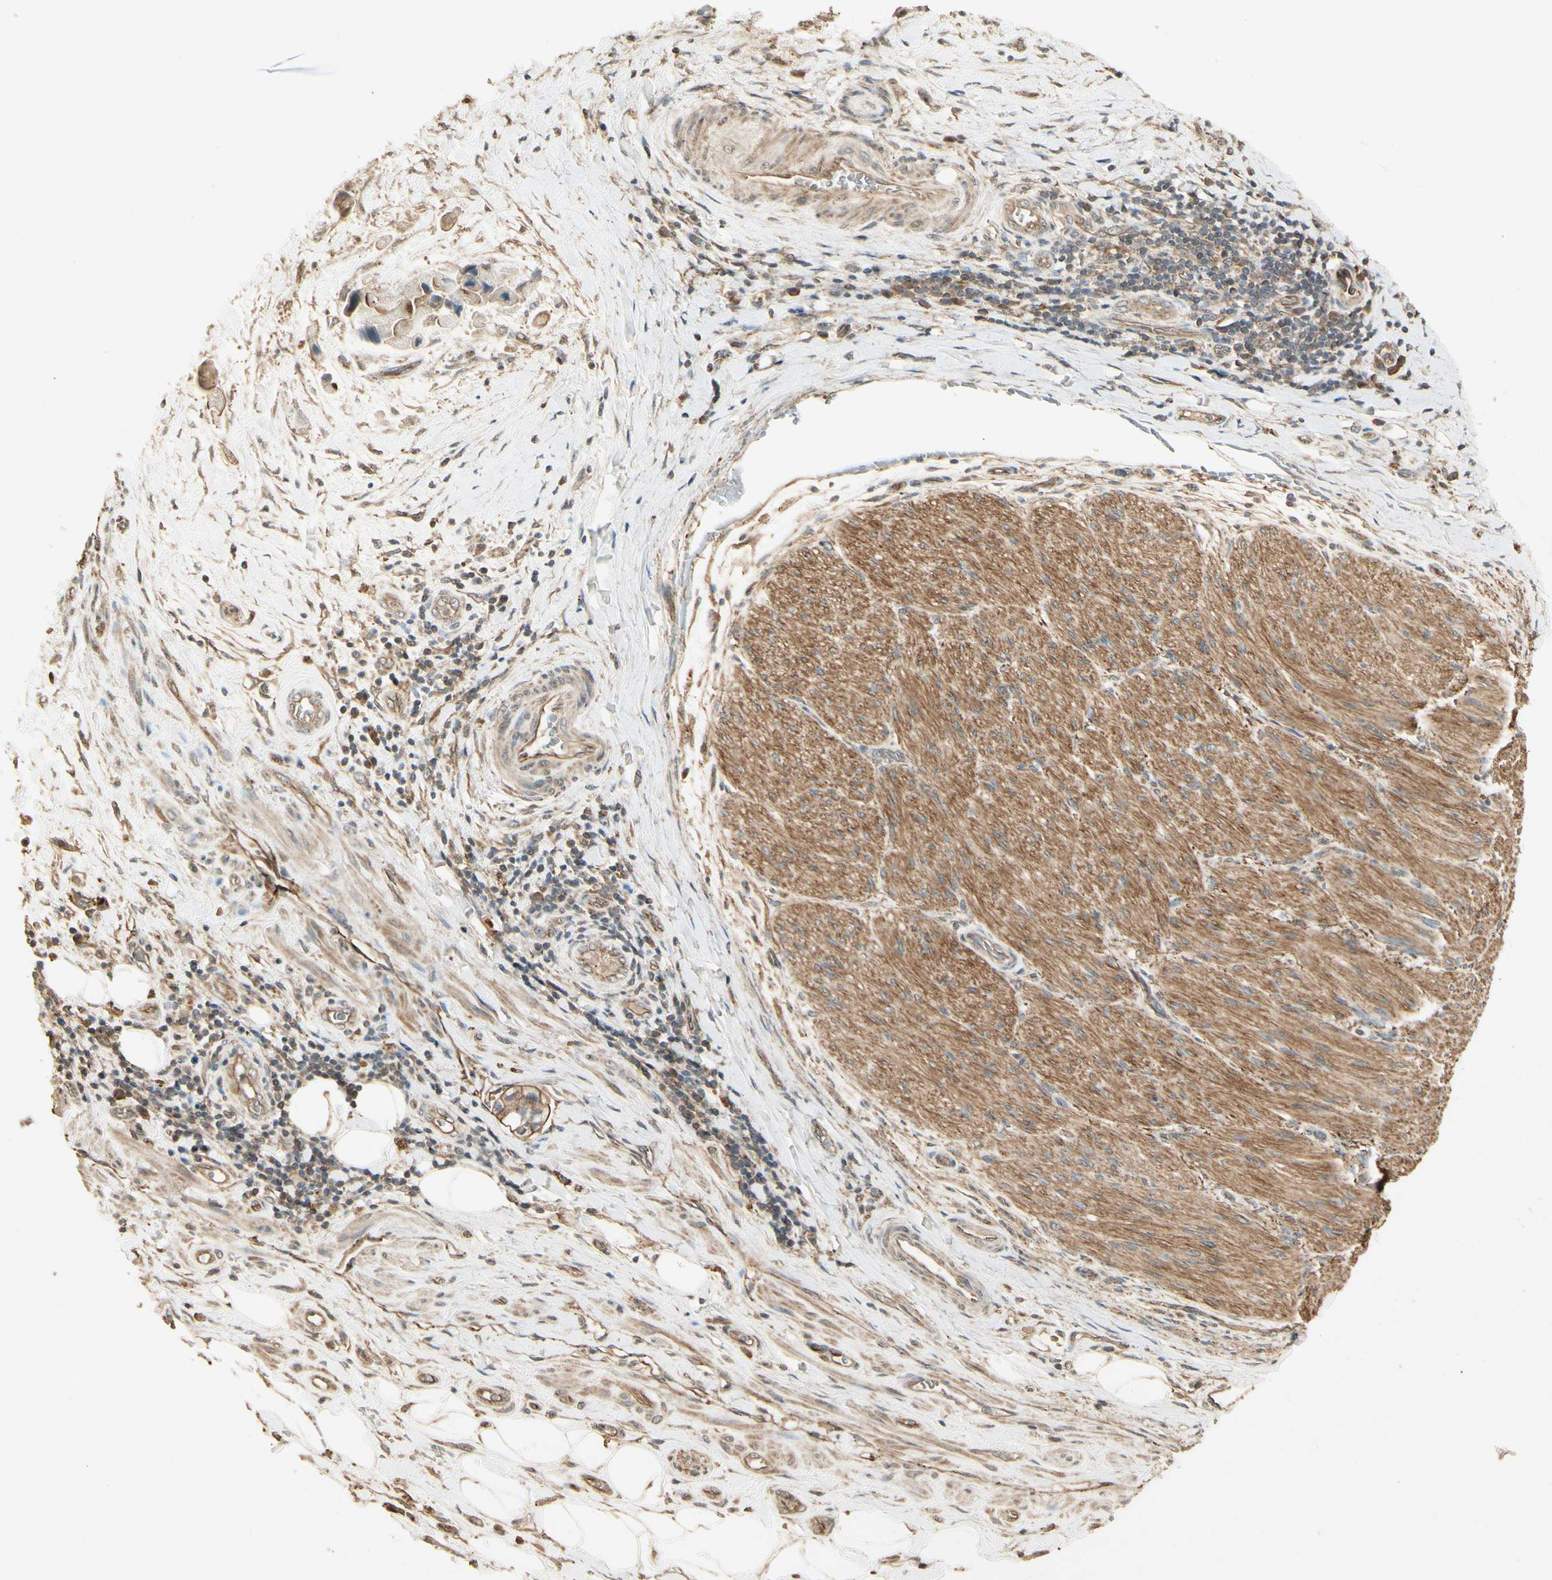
{"staining": {"intensity": "moderate", "quantity": ">75%", "location": "cytoplasmic/membranous"}, "tissue": "liver cancer", "cell_type": "Tumor cells", "image_type": "cancer", "snomed": [{"axis": "morphology", "description": "Normal tissue, NOS"}, {"axis": "morphology", "description": "Cholangiocarcinoma"}, {"axis": "topography", "description": "Liver"}, {"axis": "topography", "description": "Peripheral nerve tissue"}], "caption": "Liver cholangiocarcinoma stained for a protein demonstrates moderate cytoplasmic/membranous positivity in tumor cells.", "gene": "RNF180", "patient": {"sex": "male", "age": 50}}